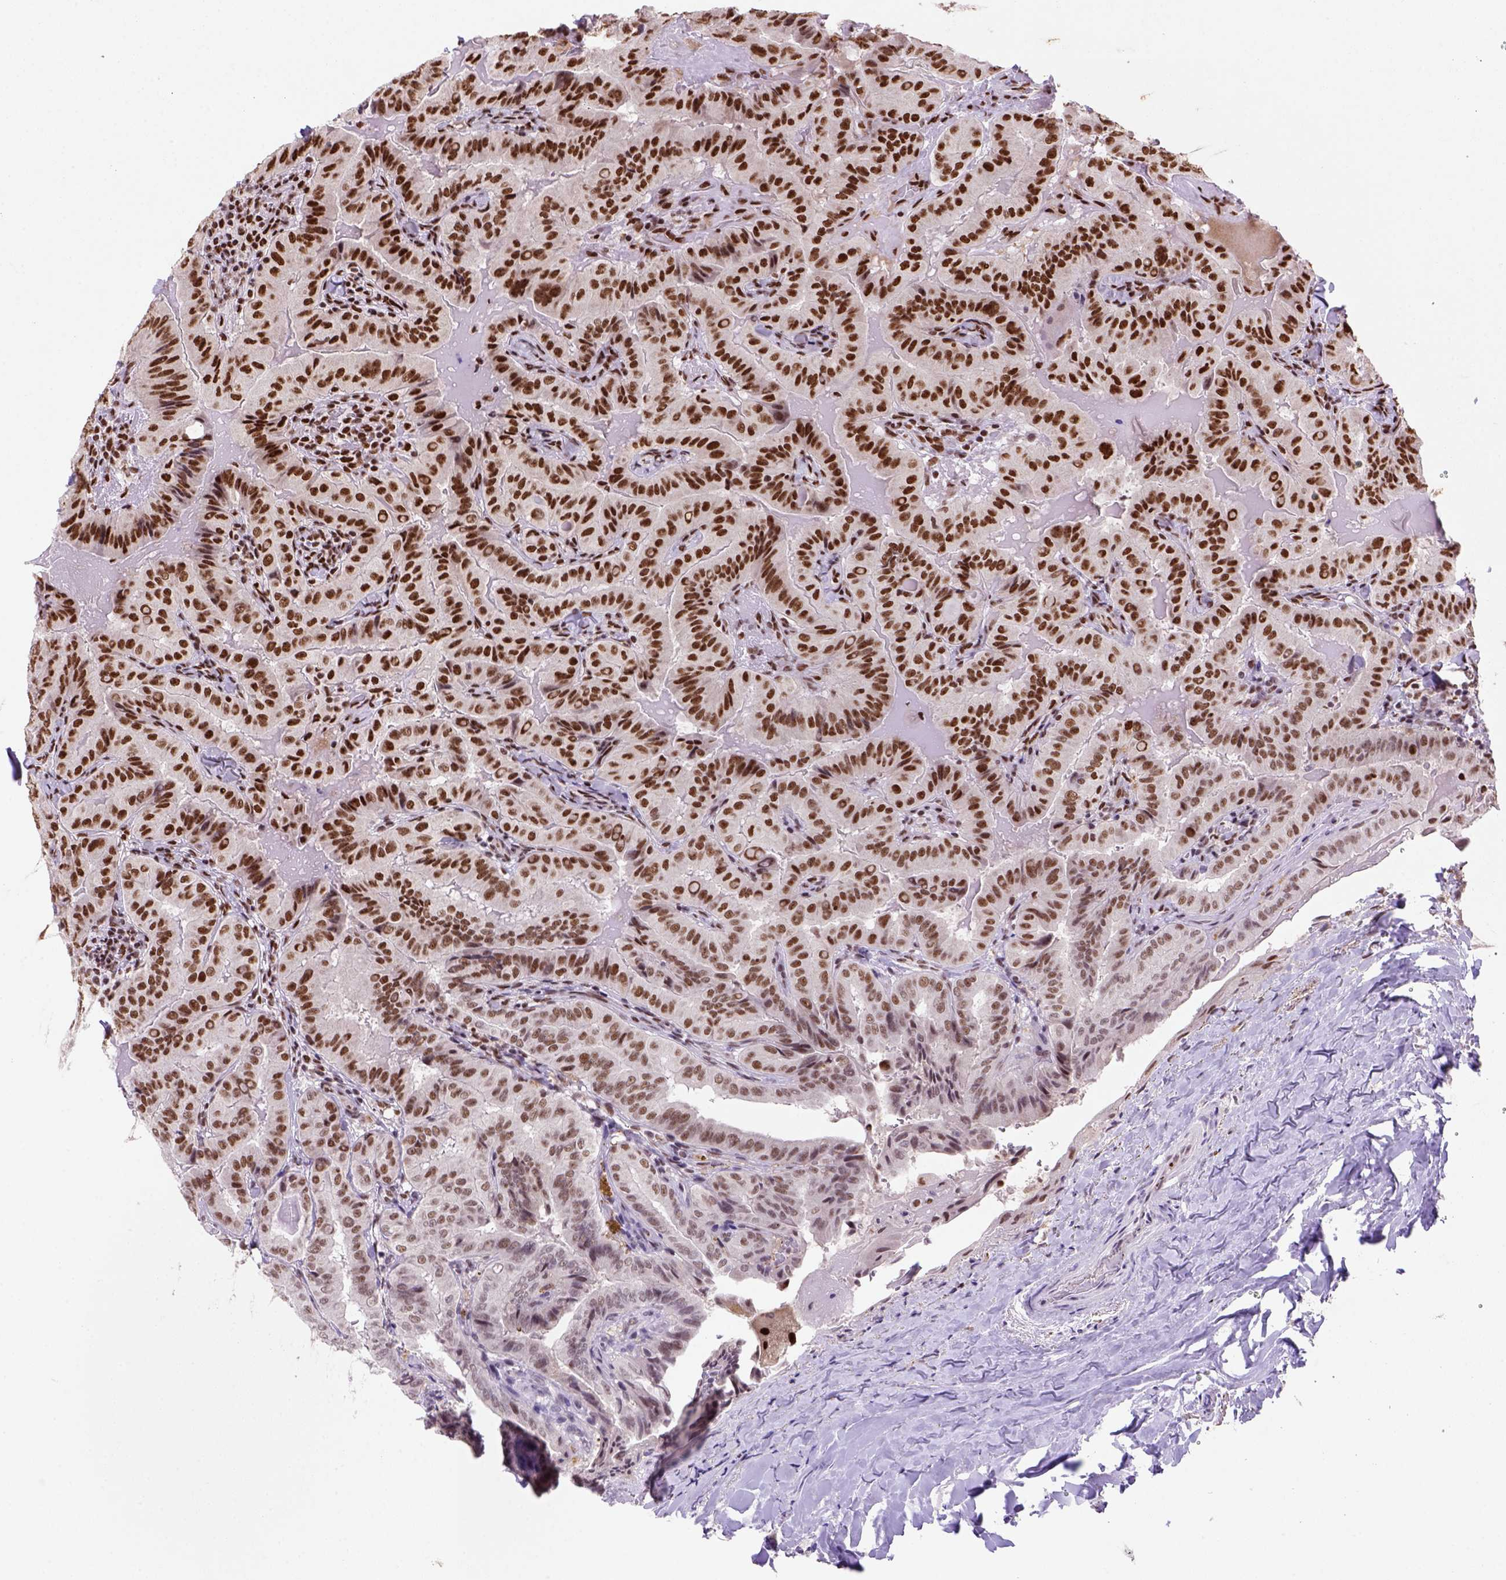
{"staining": {"intensity": "strong", "quantity": ">75%", "location": "nuclear"}, "tissue": "thyroid cancer", "cell_type": "Tumor cells", "image_type": "cancer", "snomed": [{"axis": "morphology", "description": "Papillary adenocarcinoma, NOS"}, {"axis": "topography", "description": "Thyroid gland"}], "caption": "About >75% of tumor cells in human thyroid cancer (papillary adenocarcinoma) exhibit strong nuclear protein positivity as visualized by brown immunohistochemical staining.", "gene": "NSMCE2", "patient": {"sex": "female", "age": 68}}